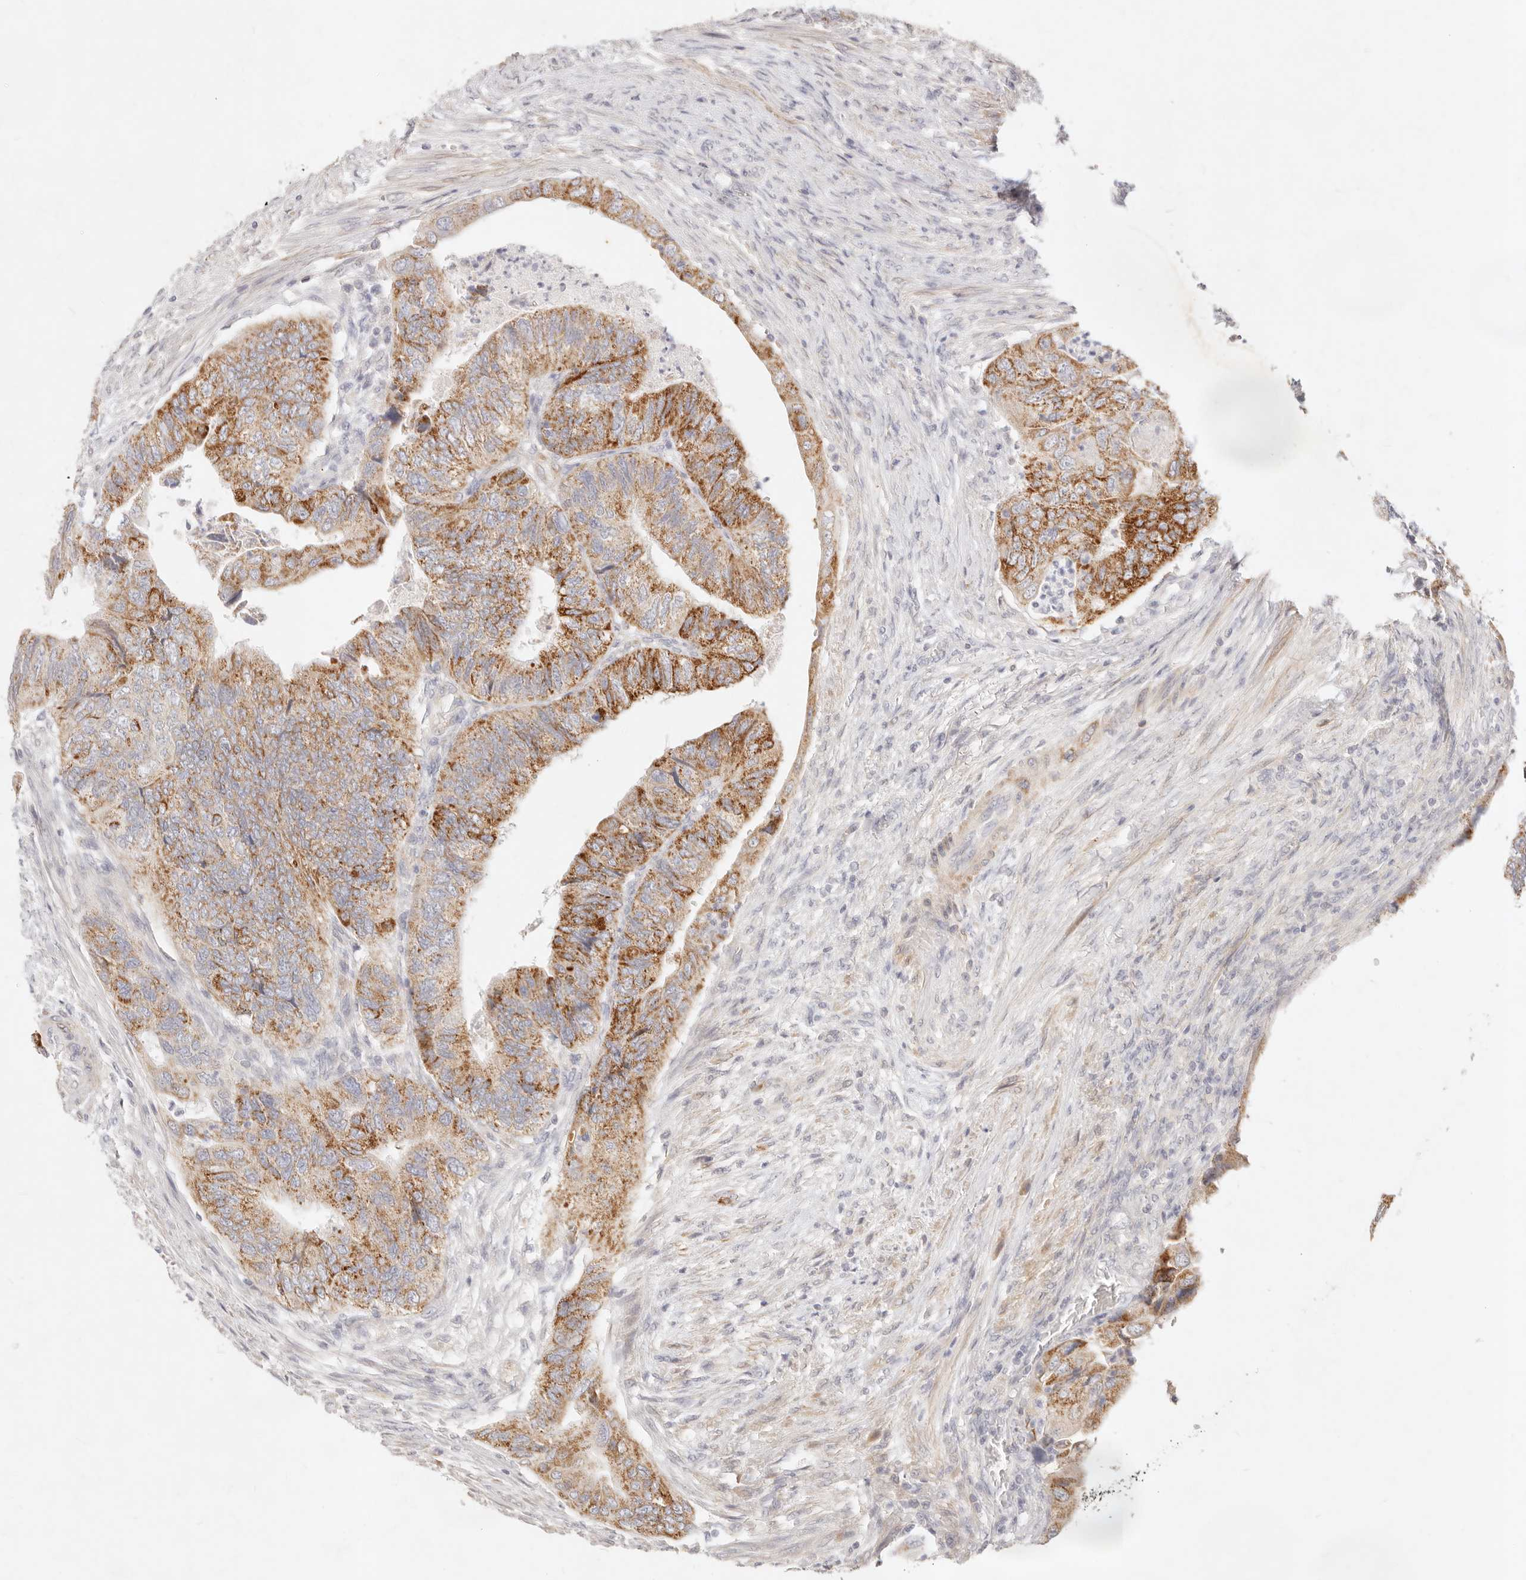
{"staining": {"intensity": "moderate", "quantity": ">75%", "location": "cytoplasmic/membranous"}, "tissue": "colorectal cancer", "cell_type": "Tumor cells", "image_type": "cancer", "snomed": [{"axis": "morphology", "description": "Adenocarcinoma, NOS"}, {"axis": "topography", "description": "Rectum"}], "caption": "IHC (DAB) staining of human adenocarcinoma (colorectal) reveals moderate cytoplasmic/membranous protein positivity in approximately >75% of tumor cells.", "gene": "RUBCNL", "patient": {"sex": "male", "age": 63}}